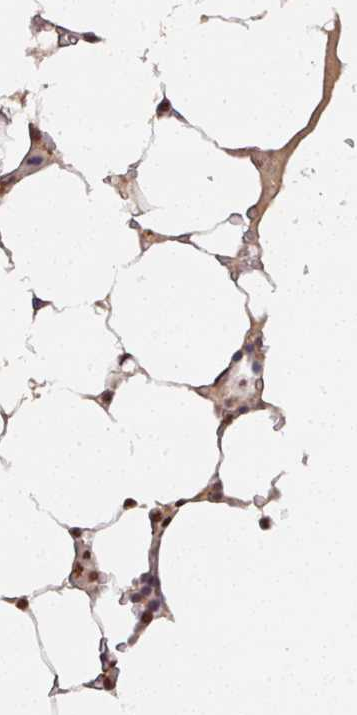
{"staining": {"intensity": "strong", "quantity": "25%-75%", "location": "nuclear"}, "tissue": "bone marrow", "cell_type": "Hematopoietic cells", "image_type": "normal", "snomed": [{"axis": "morphology", "description": "Normal tissue, NOS"}, {"axis": "topography", "description": "Bone marrow"}], "caption": "This histopathology image exhibits IHC staining of normal bone marrow, with high strong nuclear positivity in approximately 25%-75% of hematopoietic cells.", "gene": "ENSG00000289690", "patient": {"sex": "male", "age": 64}}